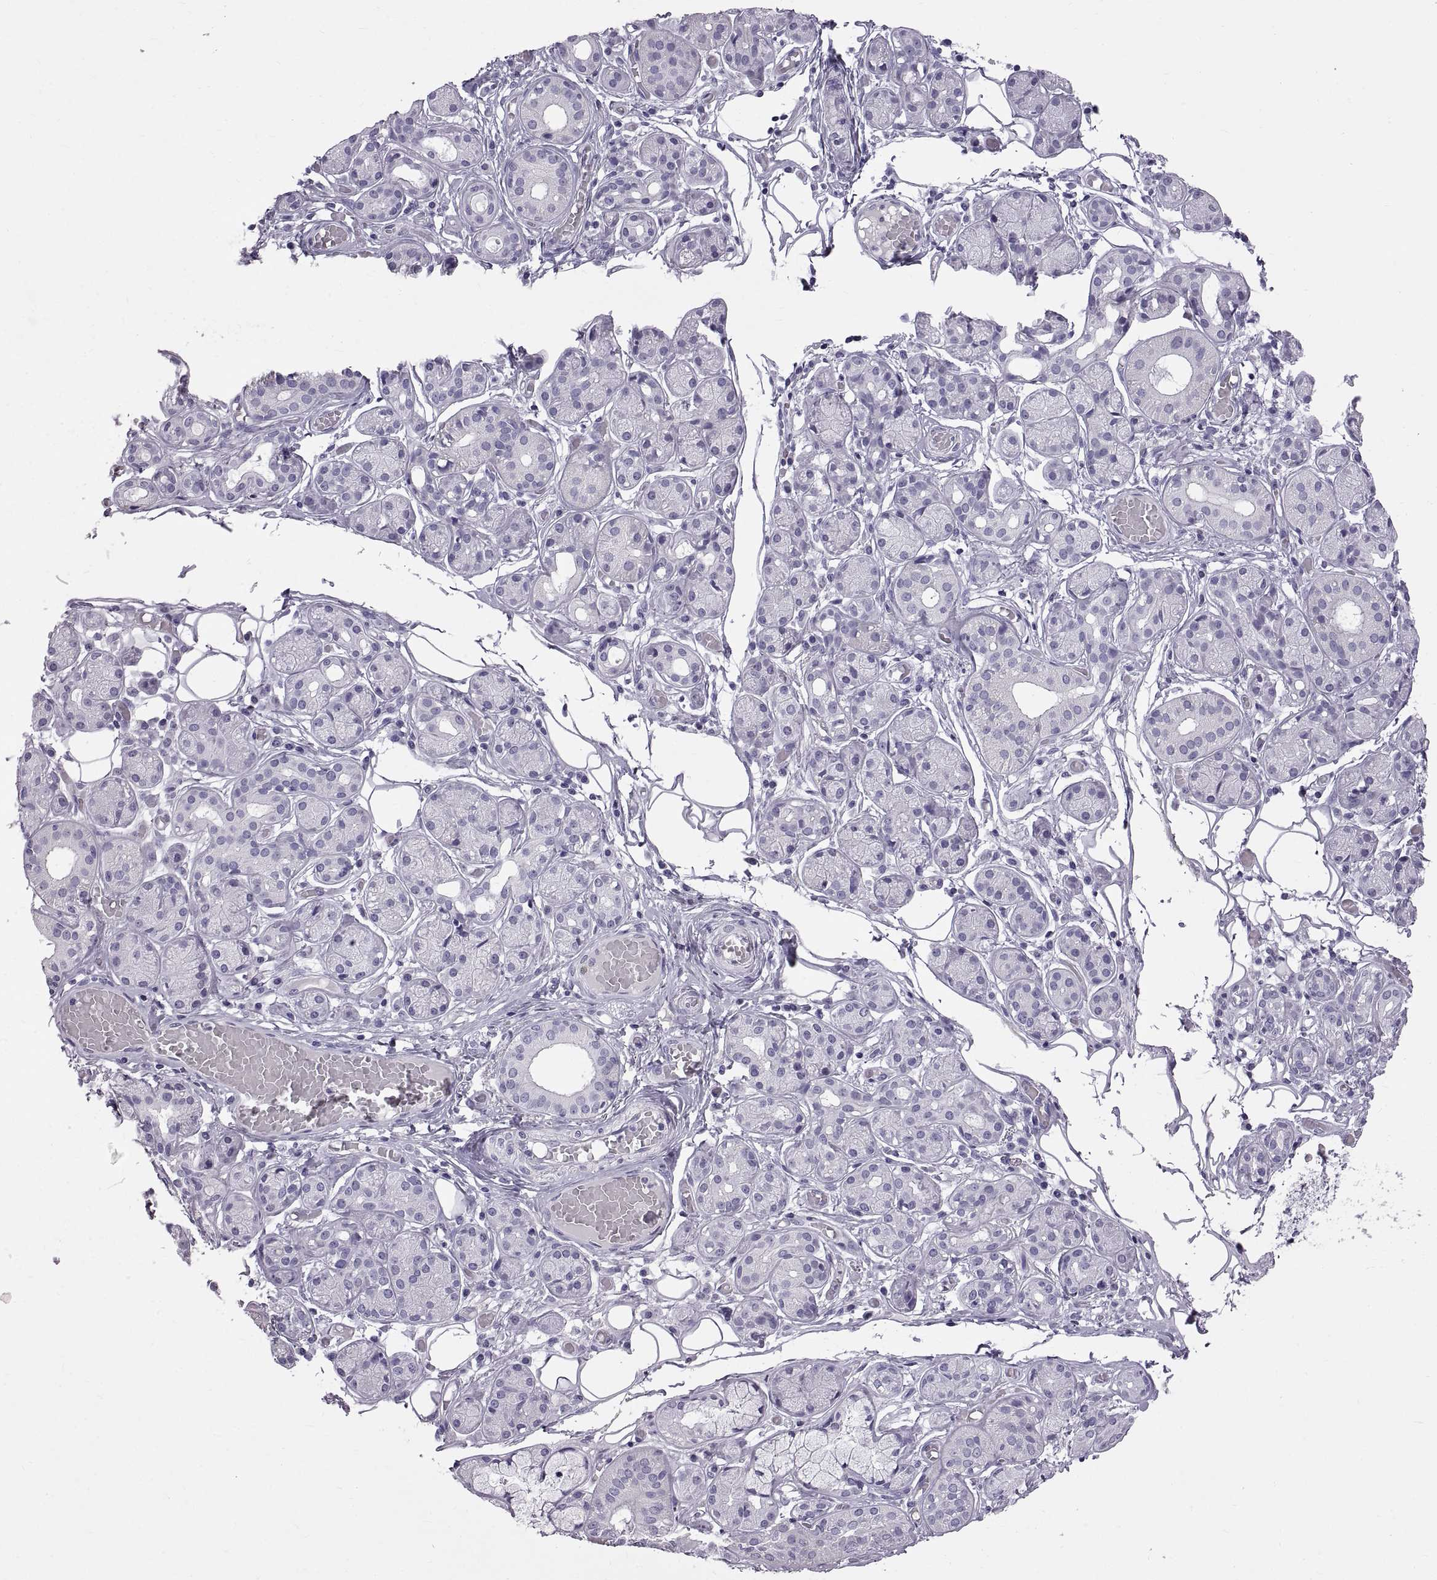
{"staining": {"intensity": "negative", "quantity": "none", "location": "none"}, "tissue": "salivary gland", "cell_type": "Glandular cells", "image_type": "normal", "snomed": [{"axis": "morphology", "description": "Normal tissue, NOS"}, {"axis": "topography", "description": "Salivary gland"}, {"axis": "topography", "description": "Peripheral nerve tissue"}], "caption": "Glandular cells show no significant expression in normal salivary gland.", "gene": "WFDC8", "patient": {"sex": "male", "age": 71}}